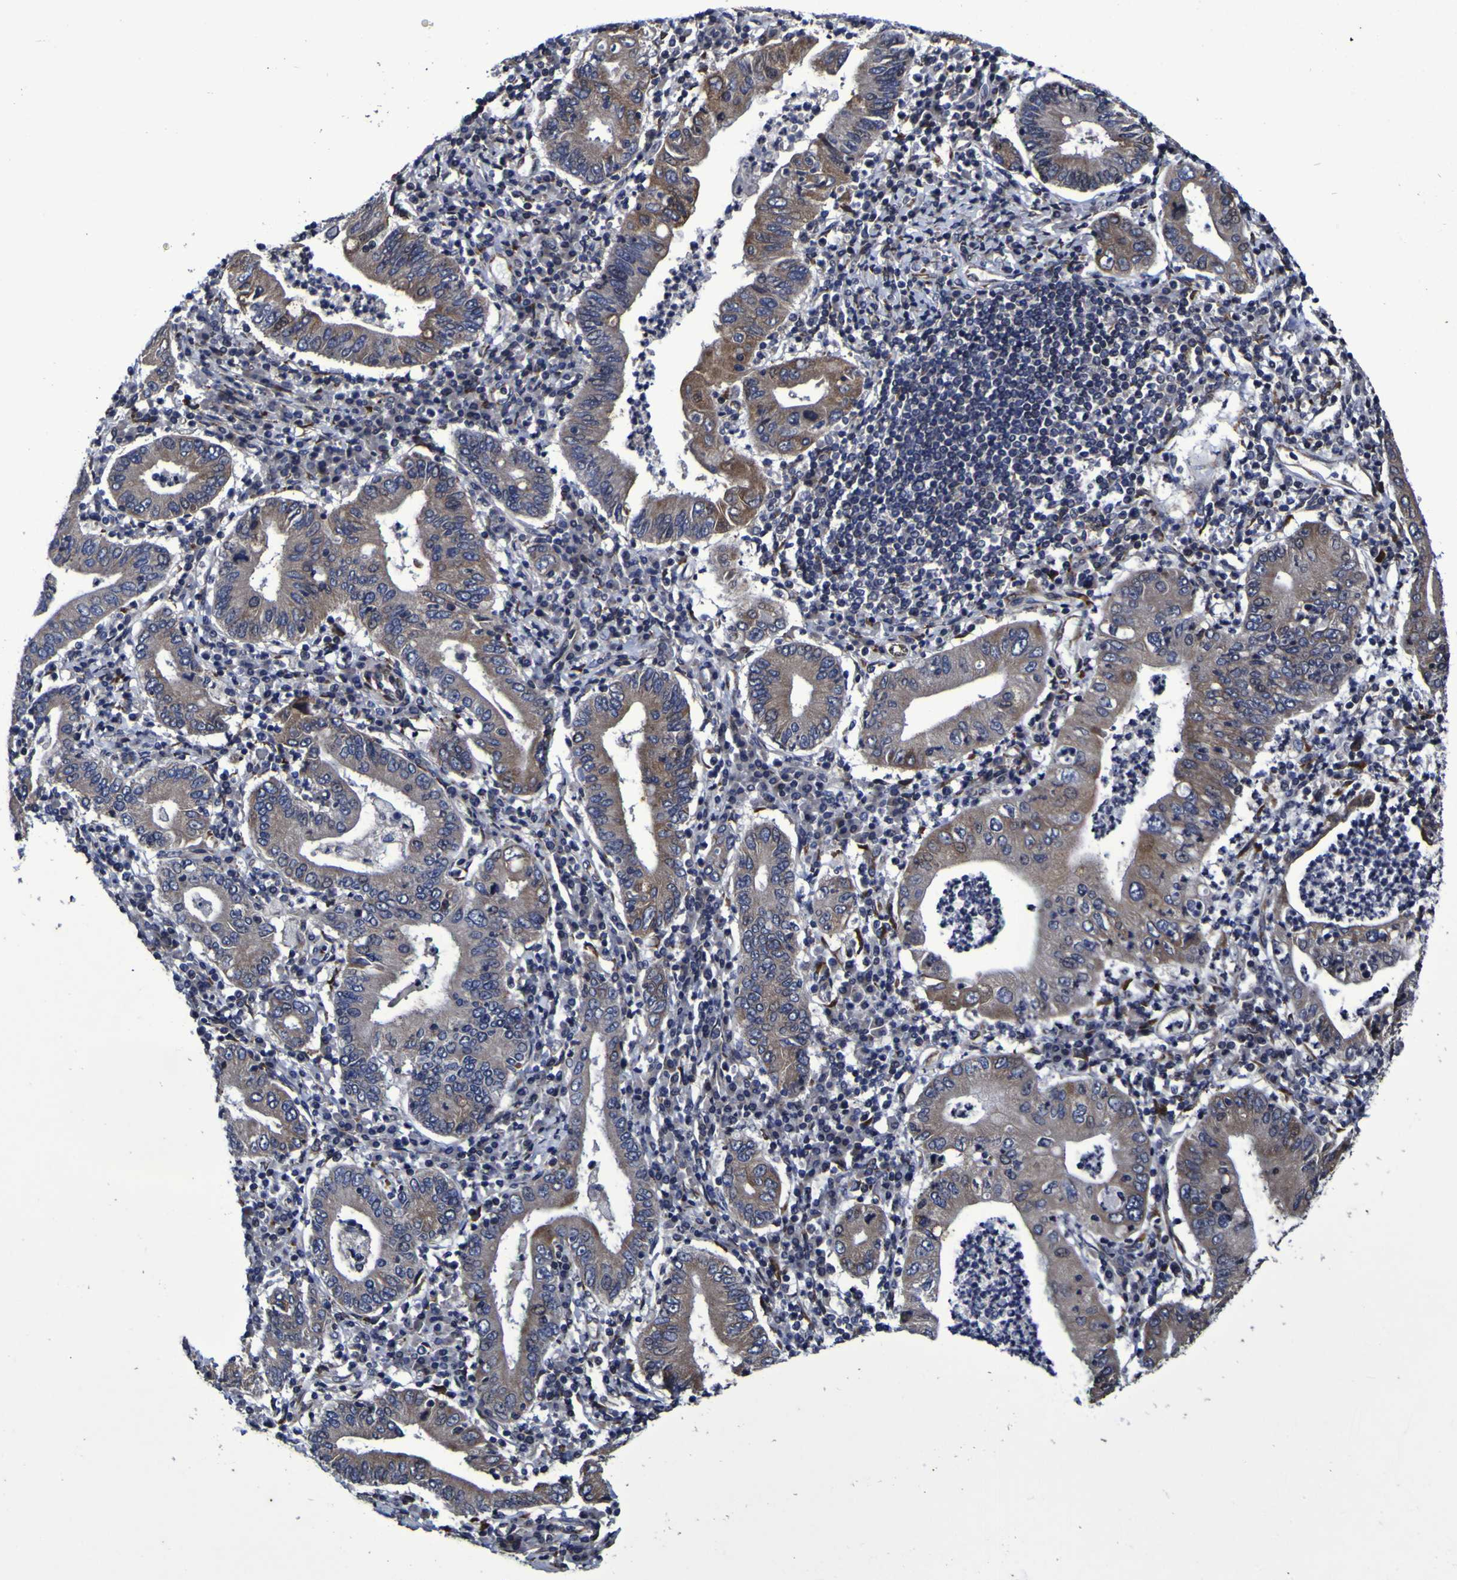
{"staining": {"intensity": "moderate", "quantity": "25%-75%", "location": "cytoplasmic/membranous"}, "tissue": "stomach cancer", "cell_type": "Tumor cells", "image_type": "cancer", "snomed": [{"axis": "morphology", "description": "Normal tissue, NOS"}, {"axis": "morphology", "description": "Adenocarcinoma, NOS"}, {"axis": "topography", "description": "Esophagus"}, {"axis": "topography", "description": "Stomach, upper"}, {"axis": "topography", "description": "Peripheral nerve tissue"}], "caption": "Immunohistochemical staining of human adenocarcinoma (stomach) shows medium levels of moderate cytoplasmic/membranous protein staining in about 25%-75% of tumor cells.", "gene": "P3H1", "patient": {"sex": "male", "age": 62}}